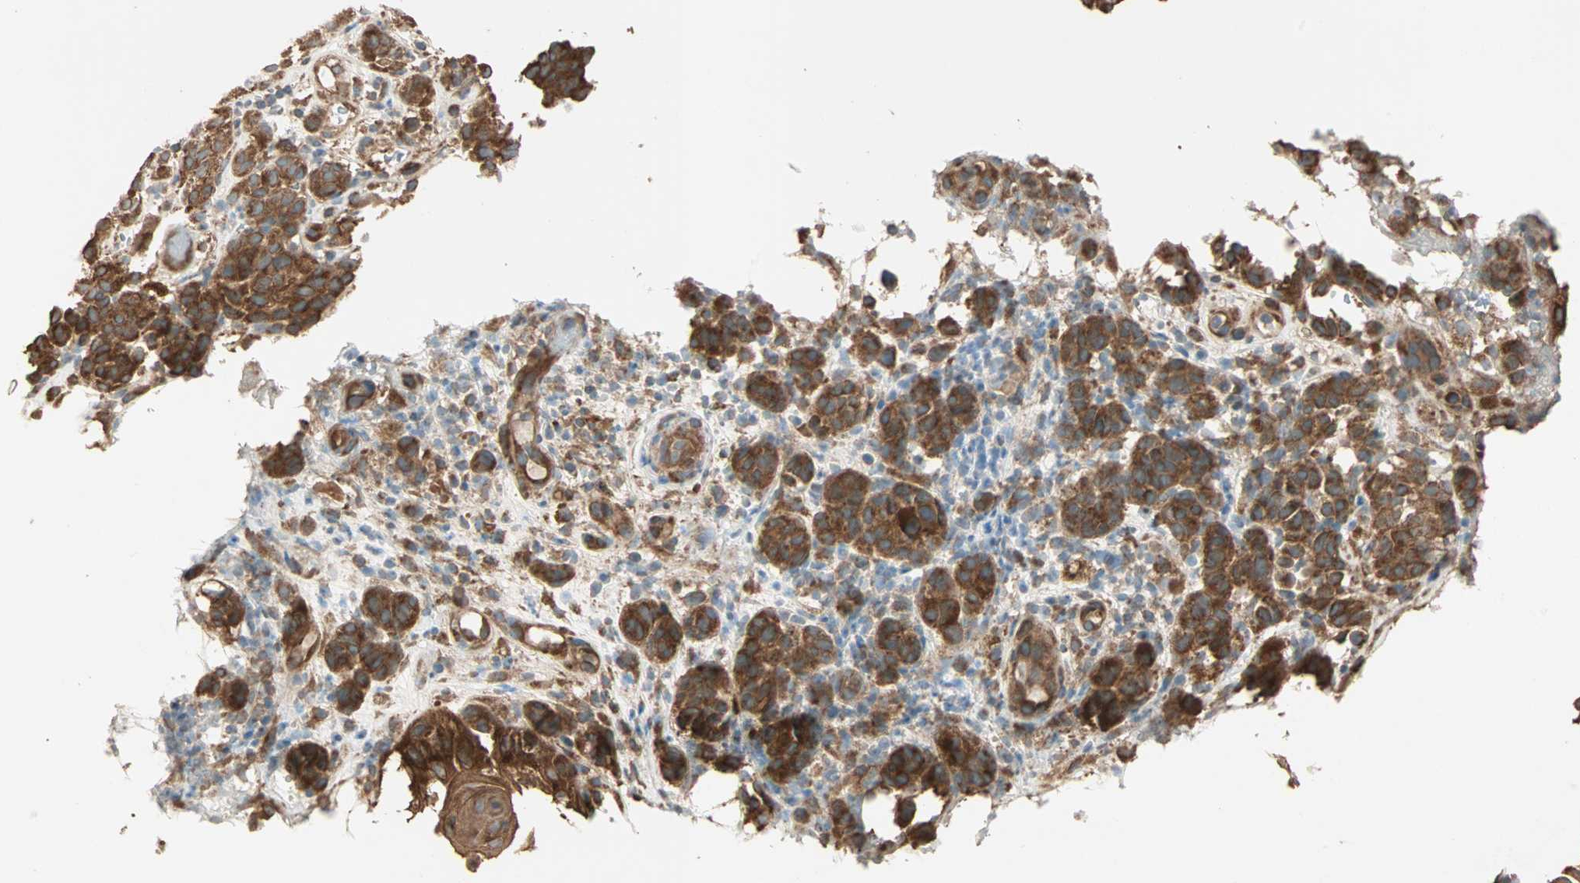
{"staining": {"intensity": "strong", "quantity": ">75%", "location": "cytoplasmic/membranous"}, "tissue": "melanoma", "cell_type": "Tumor cells", "image_type": "cancer", "snomed": [{"axis": "morphology", "description": "Malignant melanoma, NOS"}, {"axis": "topography", "description": "Skin"}], "caption": "Protein expression analysis of human malignant melanoma reveals strong cytoplasmic/membranous positivity in approximately >75% of tumor cells.", "gene": "EIF4G2", "patient": {"sex": "male", "age": 64}}